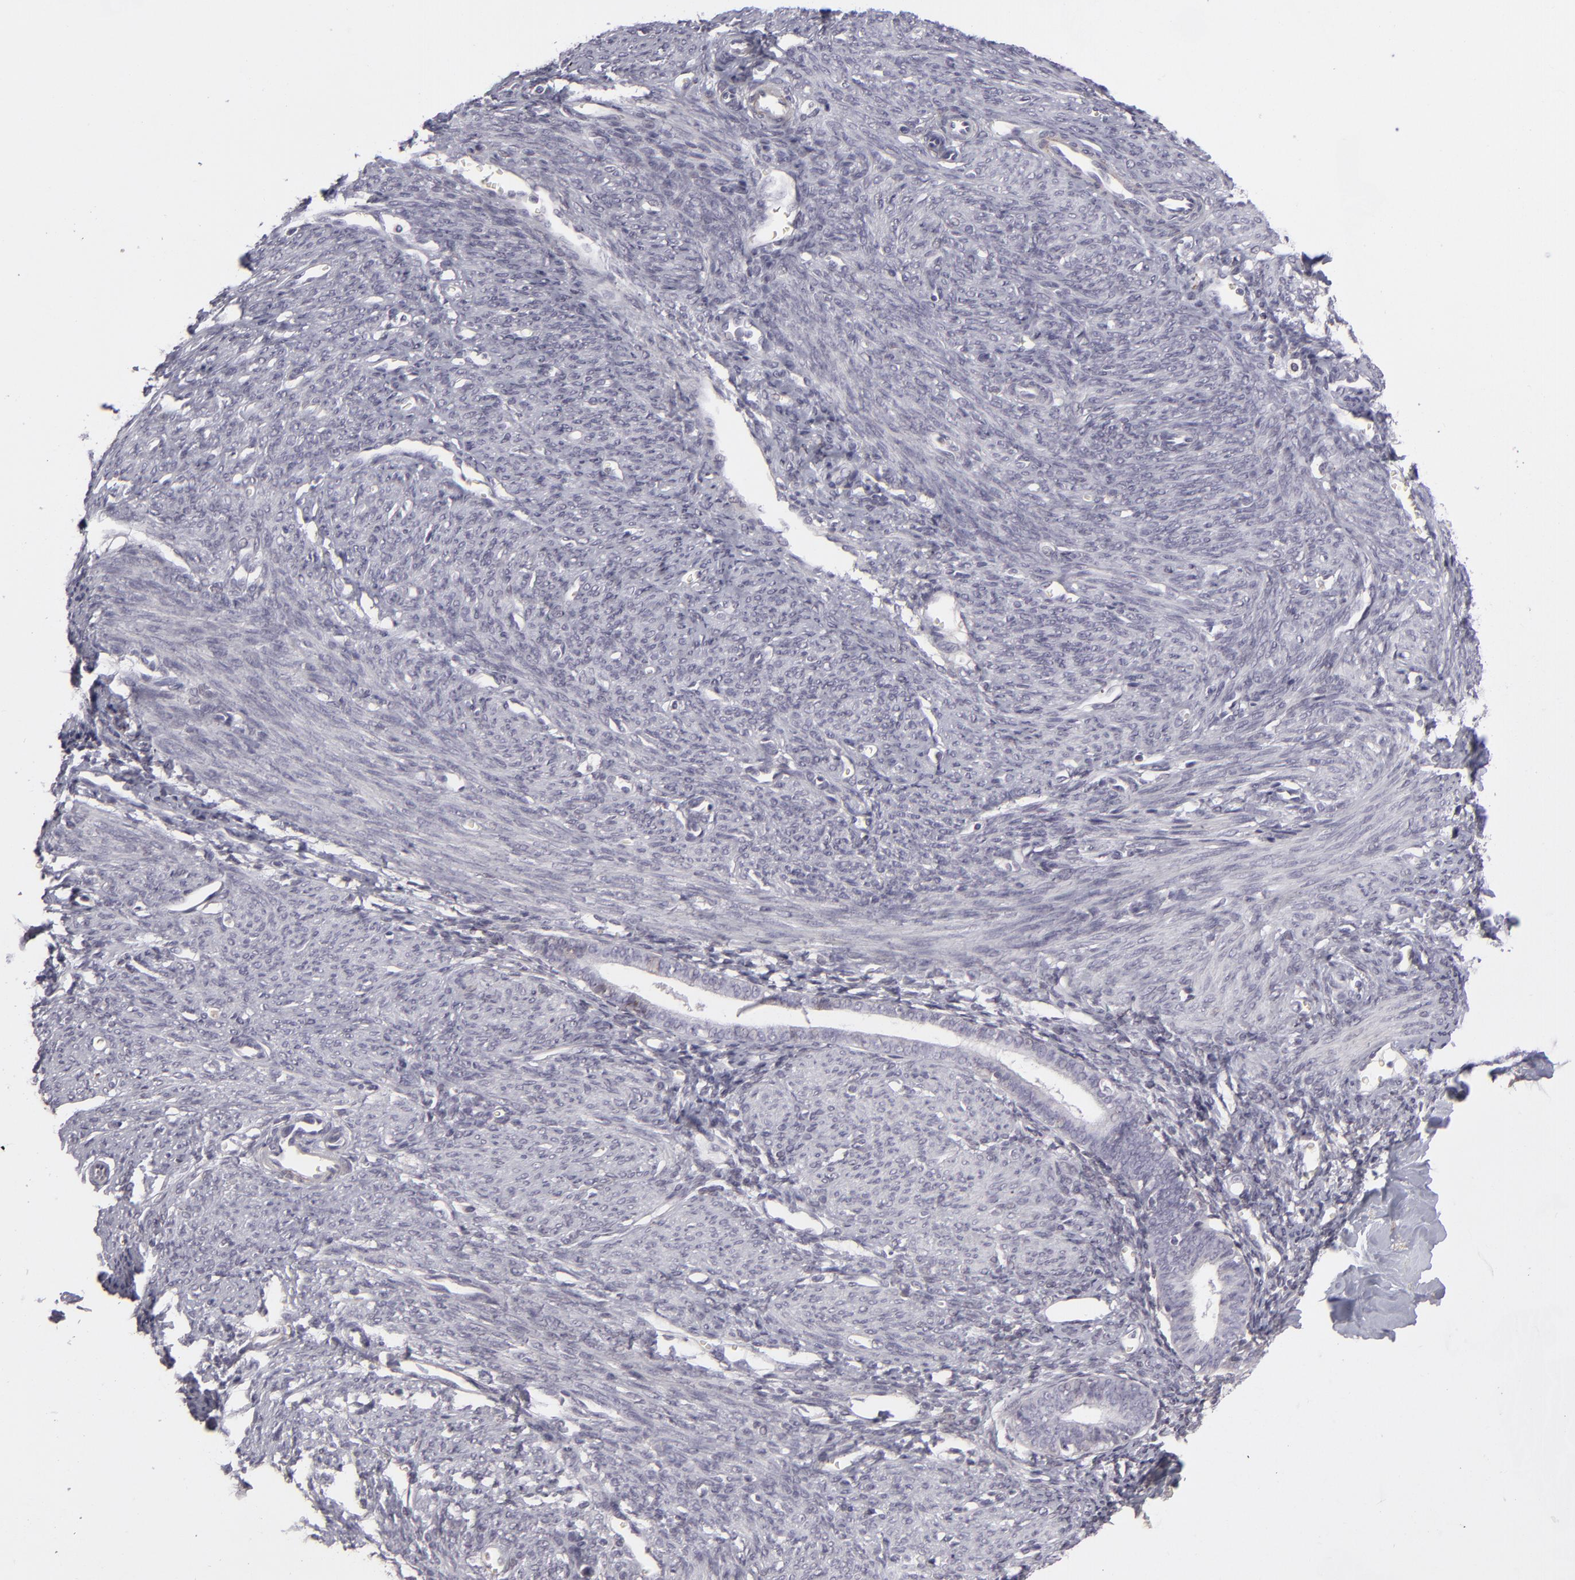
{"staining": {"intensity": "negative", "quantity": "none", "location": "none"}, "tissue": "endometrium", "cell_type": "Cells in endometrial stroma", "image_type": "normal", "snomed": [{"axis": "morphology", "description": "Normal tissue, NOS"}, {"axis": "topography", "description": "Uterus"}], "caption": "An image of human endometrium is negative for staining in cells in endometrial stroma. (Immunohistochemistry, brightfield microscopy, high magnification).", "gene": "EFS", "patient": {"sex": "female", "age": 83}}